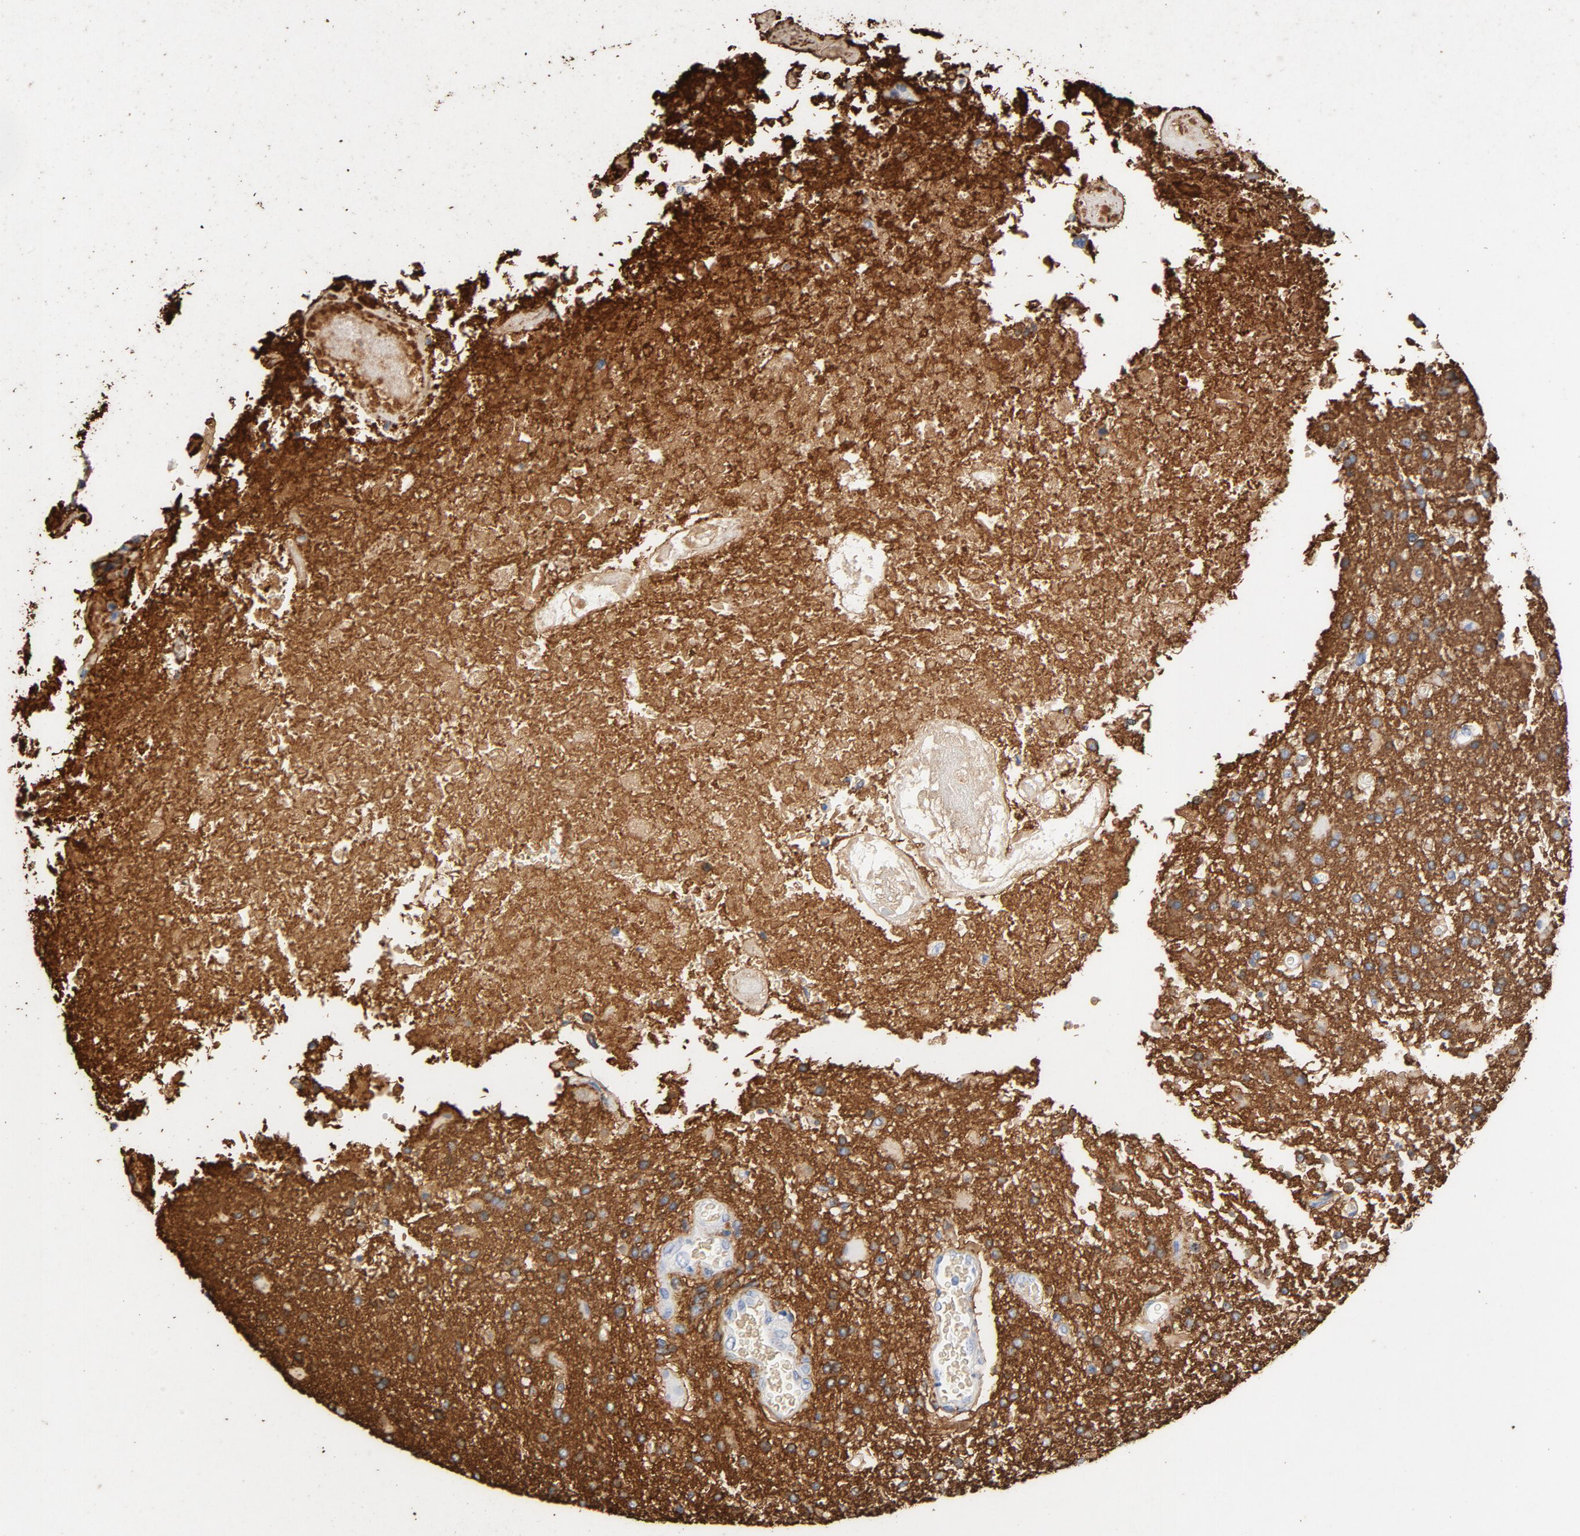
{"staining": {"intensity": "moderate", "quantity": ">75%", "location": "cytoplasmic/membranous"}, "tissue": "glioma", "cell_type": "Tumor cells", "image_type": "cancer", "snomed": [{"axis": "morphology", "description": "Glioma, malignant, High grade"}, {"axis": "topography", "description": "Cerebral cortex"}], "caption": "Glioma stained for a protein demonstrates moderate cytoplasmic/membranous positivity in tumor cells.", "gene": "PTPRB", "patient": {"sex": "male", "age": 79}}